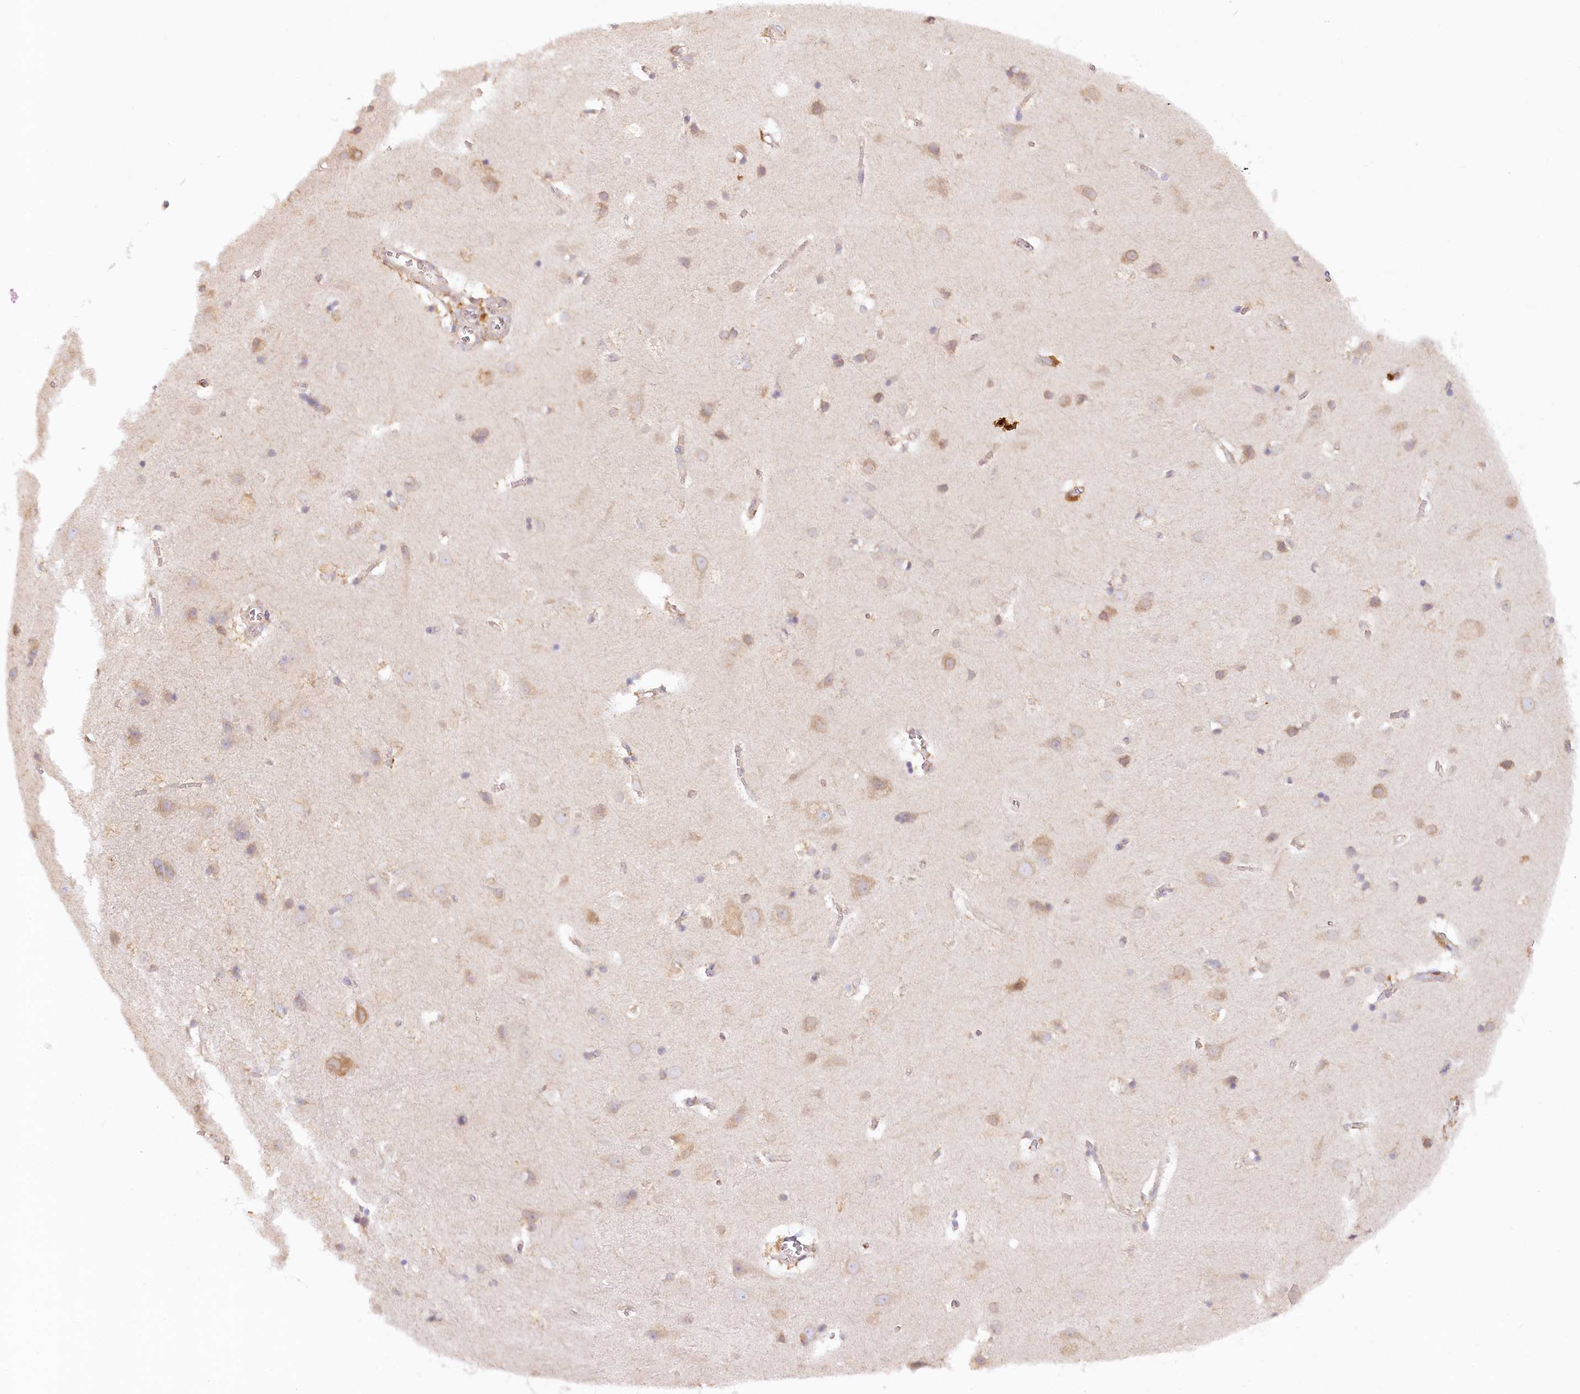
{"staining": {"intensity": "weak", "quantity": ">75%", "location": "cytoplasmic/membranous"}, "tissue": "cerebral cortex", "cell_type": "Endothelial cells", "image_type": "normal", "snomed": [{"axis": "morphology", "description": "Normal tissue, NOS"}, {"axis": "topography", "description": "Cerebral cortex"}], "caption": "Protein staining of unremarkable cerebral cortex demonstrates weak cytoplasmic/membranous positivity in about >75% of endothelial cells.", "gene": "PAIP2", "patient": {"sex": "male", "age": 54}}